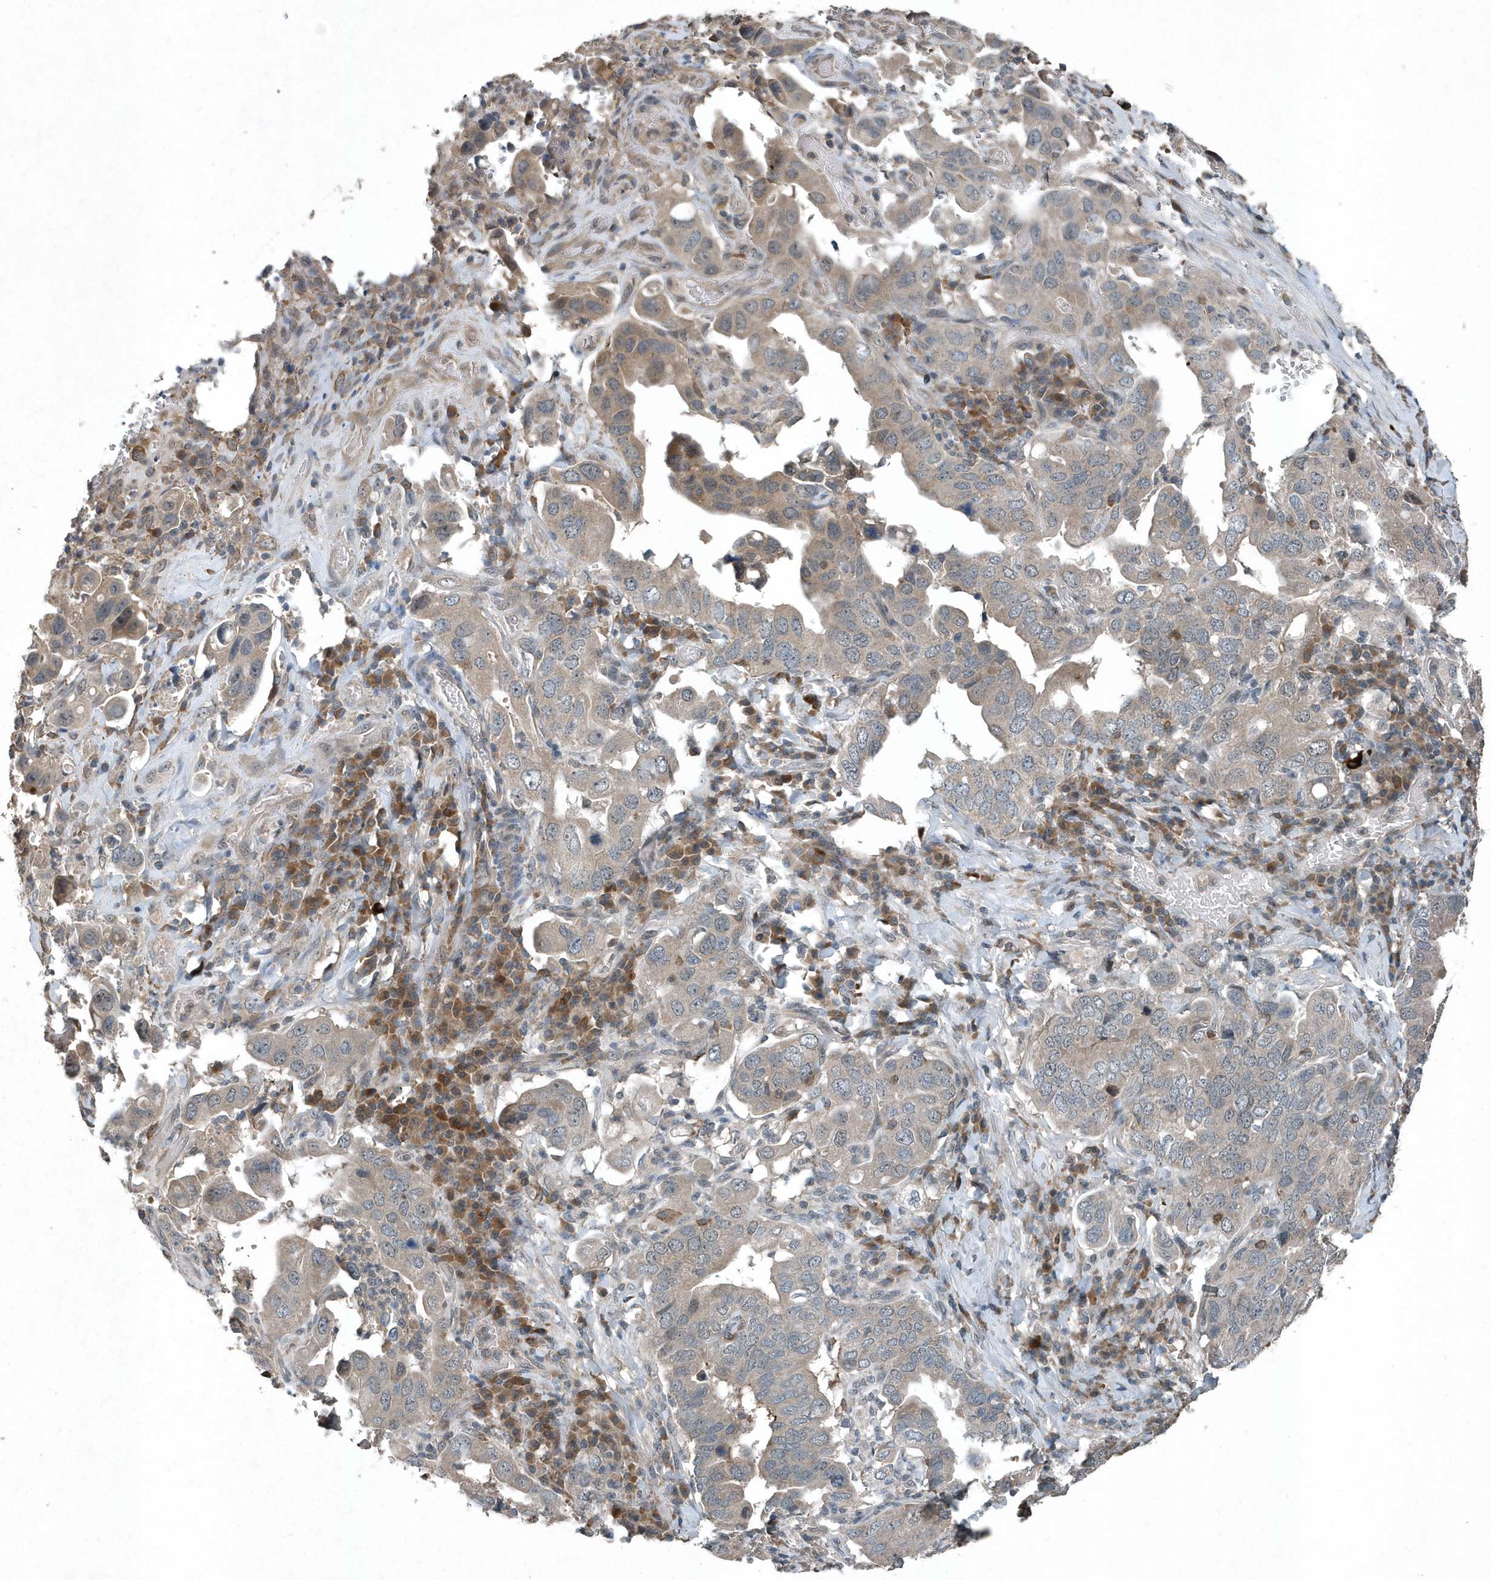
{"staining": {"intensity": "weak", "quantity": "<25%", "location": "cytoplasmic/membranous"}, "tissue": "stomach cancer", "cell_type": "Tumor cells", "image_type": "cancer", "snomed": [{"axis": "morphology", "description": "Adenocarcinoma, NOS"}, {"axis": "topography", "description": "Stomach, upper"}], "caption": "The histopathology image reveals no staining of tumor cells in stomach cancer (adenocarcinoma). The staining is performed using DAB brown chromogen with nuclei counter-stained in using hematoxylin.", "gene": "SCFD2", "patient": {"sex": "male", "age": 62}}